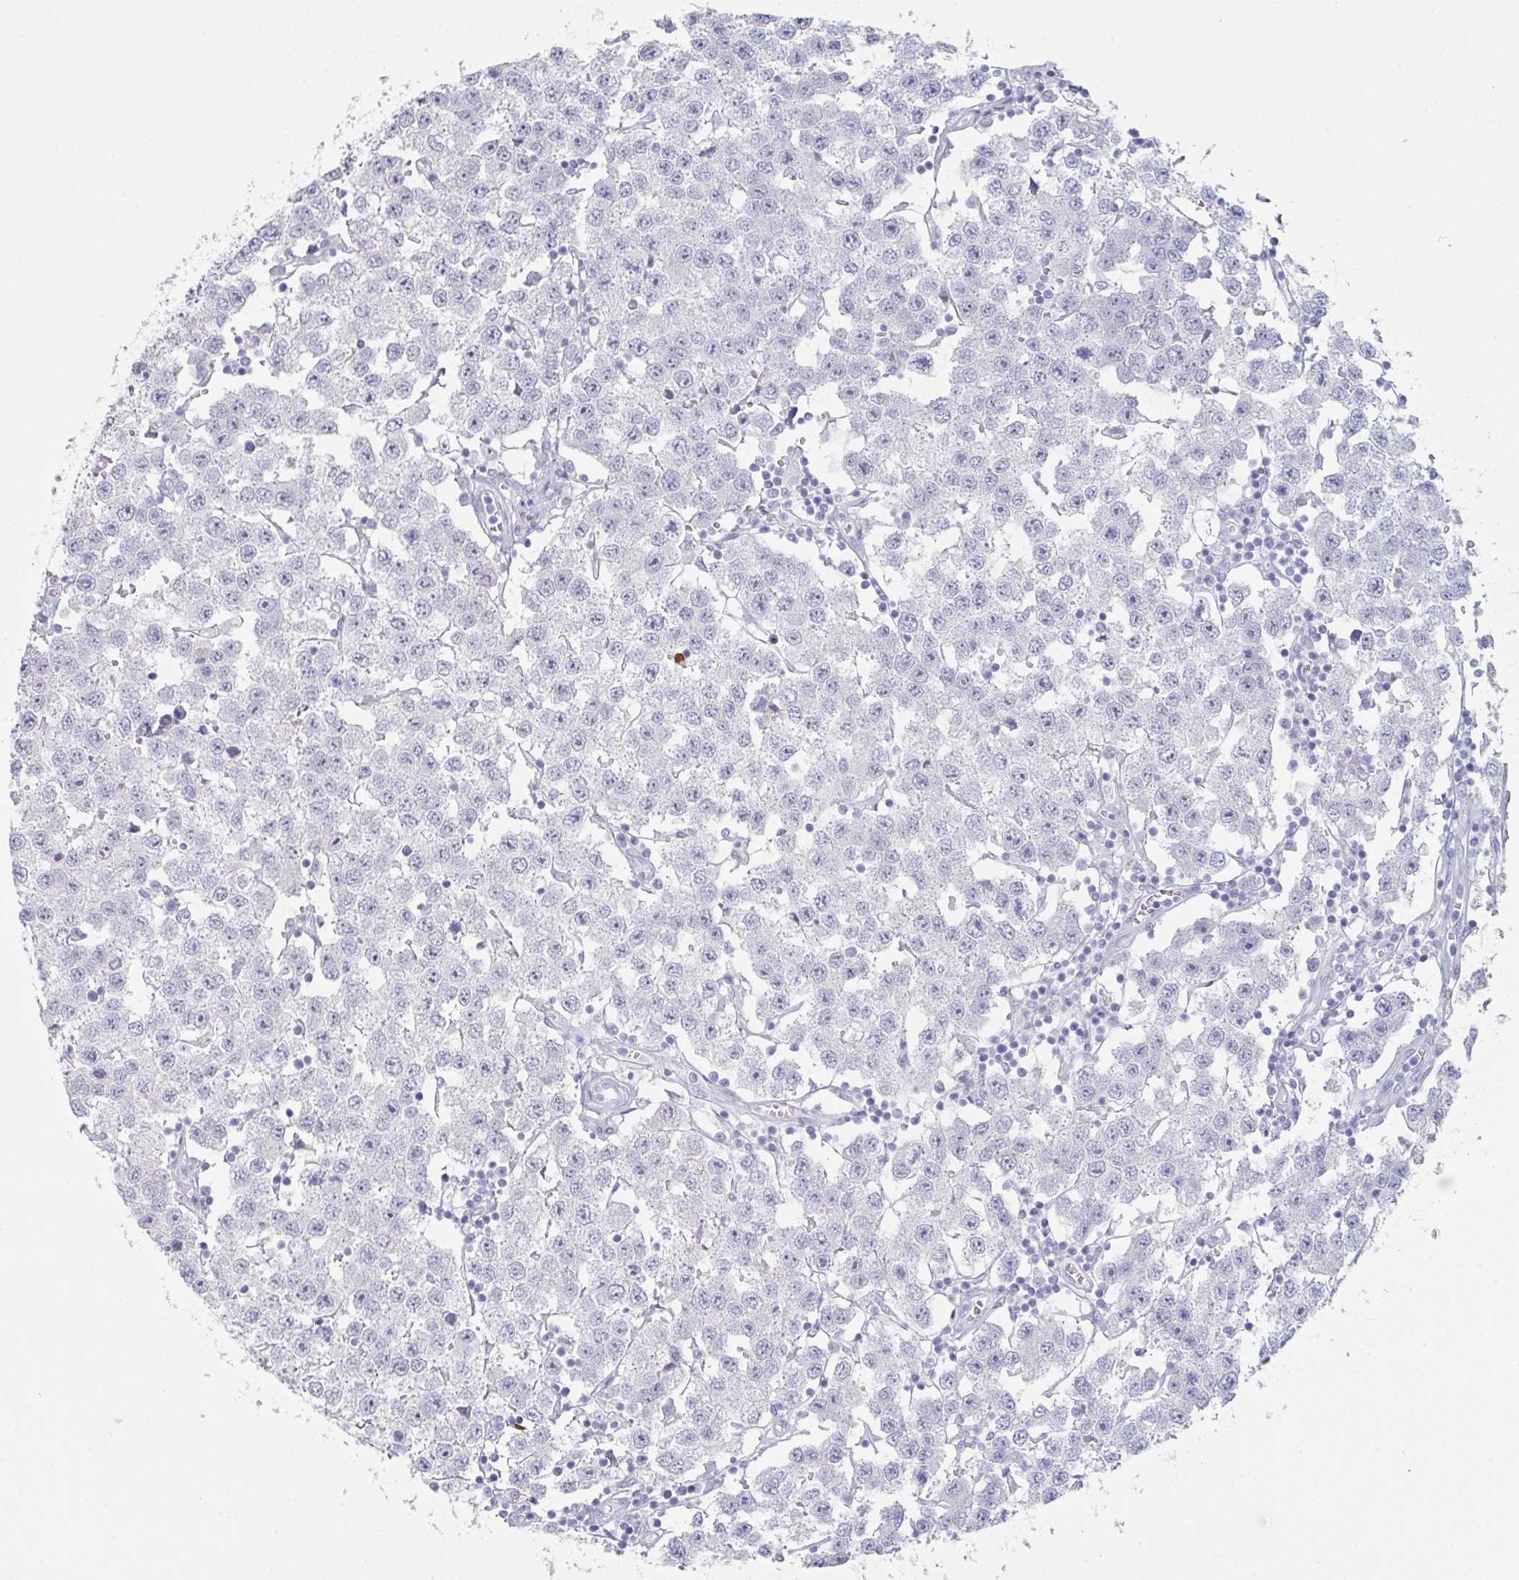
{"staining": {"intensity": "negative", "quantity": "none", "location": "none"}, "tissue": "testis cancer", "cell_type": "Tumor cells", "image_type": "cancer", "snomed": [{"axis": "morphology", "description": "Seminoma, NOS"}, {"axis": "topography", "description": "Testis"}], "caption": "A high-resolution histopathology image shows immunohistochemistry (IHC) staining of testis seminoma, which demonstrates no significant positivity in tumor cells.", "gene": "RUBCN", "patient": {"sex": "male", "age": 34}}